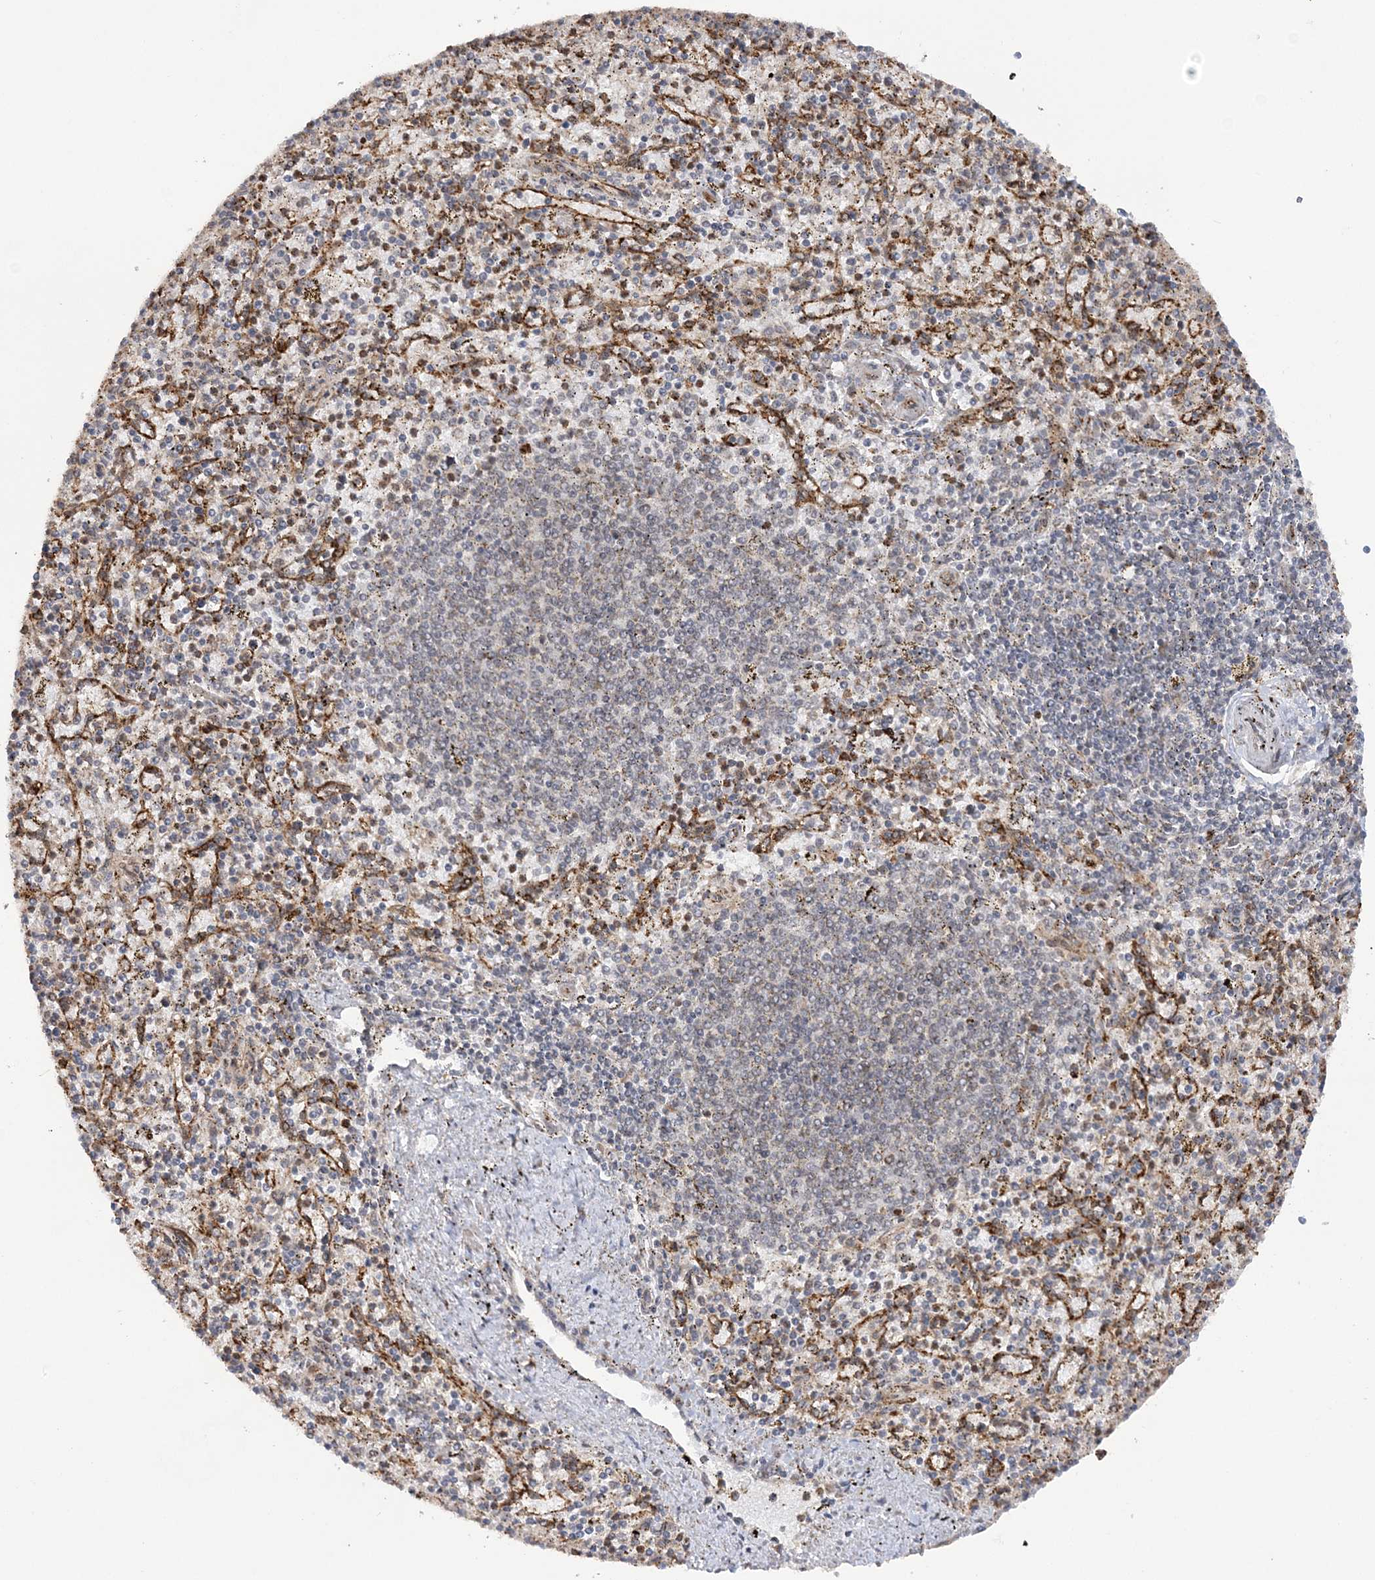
{"staining": {"intensity": "weak", "quantity": "25%-75%", "location": "cytoplasmic/membranous"}, "tissue": "spleen", "cell_type": "Cells in red pulp", "image_type": "normal", "snomed": [{"axis": "morphology", "description": "Normal tissue, NOS"}, {"axis": "topography", "description": "Spleen"}], "caption": "A micrograph of spleen stained for a protein reveals weak cytoplasmic/membranous brown staining in cells in red pulp. (DAB (3,3'-diaminobenzidine) = brown stain, brightfield microscopy at high magnification).", "gene": "MRPL47", "patient": {"sex": "male", "age": 72}}